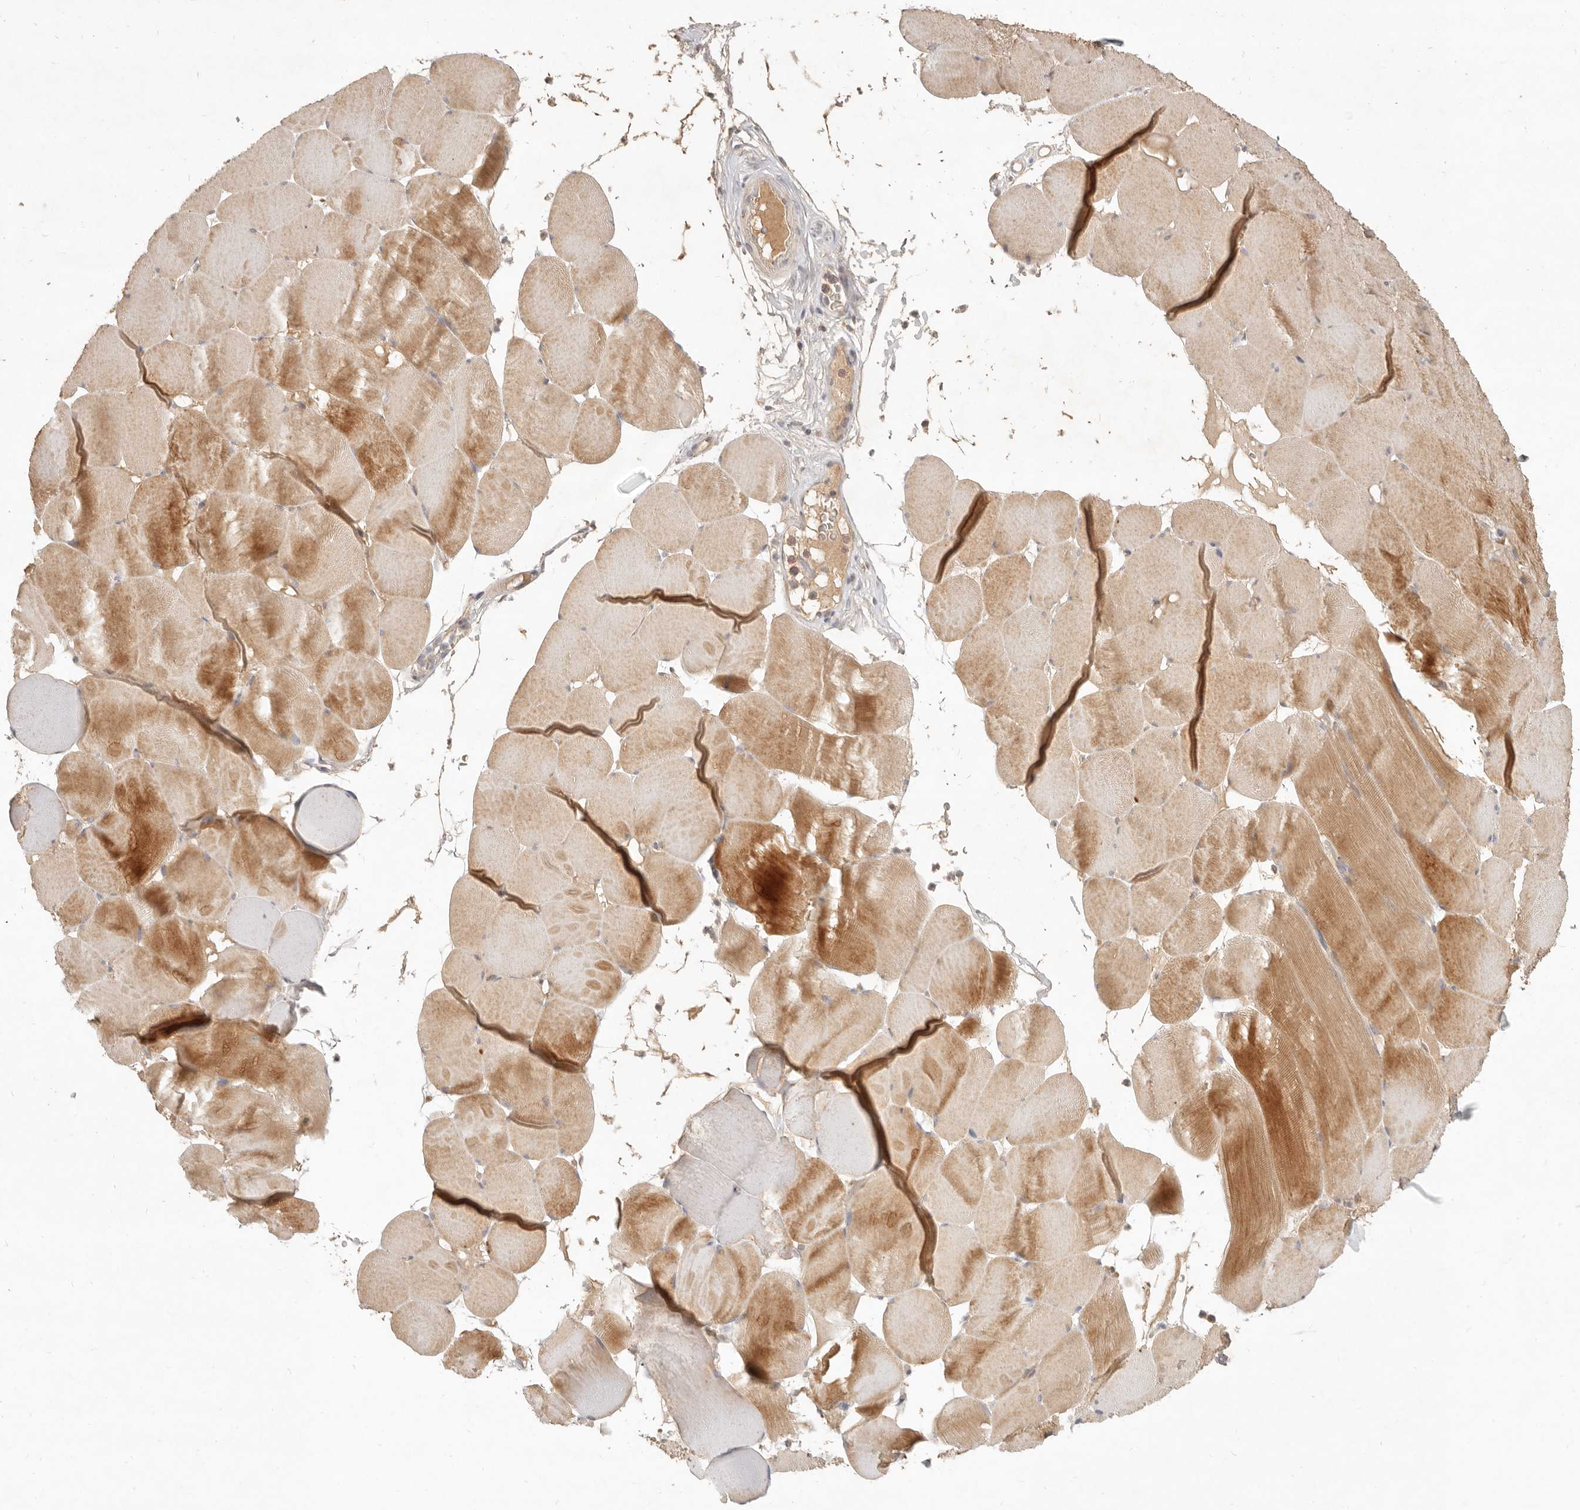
{"staining": {"intensity": "moderate", "quantity": ">75%", "location": "cytoplasmic/membranous"}, "tissue": "skeletal muscle", "cell_type": "Myocytes", "image_type": "normal", "snomed": [{"axis": "morphology", "description": "Normal tissue, NOS"}, {"axis": "topography", "description": "Skeletal muscle"}], "caption": "Immunohistochemistry (IHC) histopathology image of normal skeletal muscle: skeletal muscle stained using IHC reveals medium levels of moderate protein expression localized specifically in the cytoplasmic/membranous of myocytes, appearing as a cytoplasmic/membranous brown color.", "gene": "UBXN11", "patient": {"sex": "male", "age": 62}}